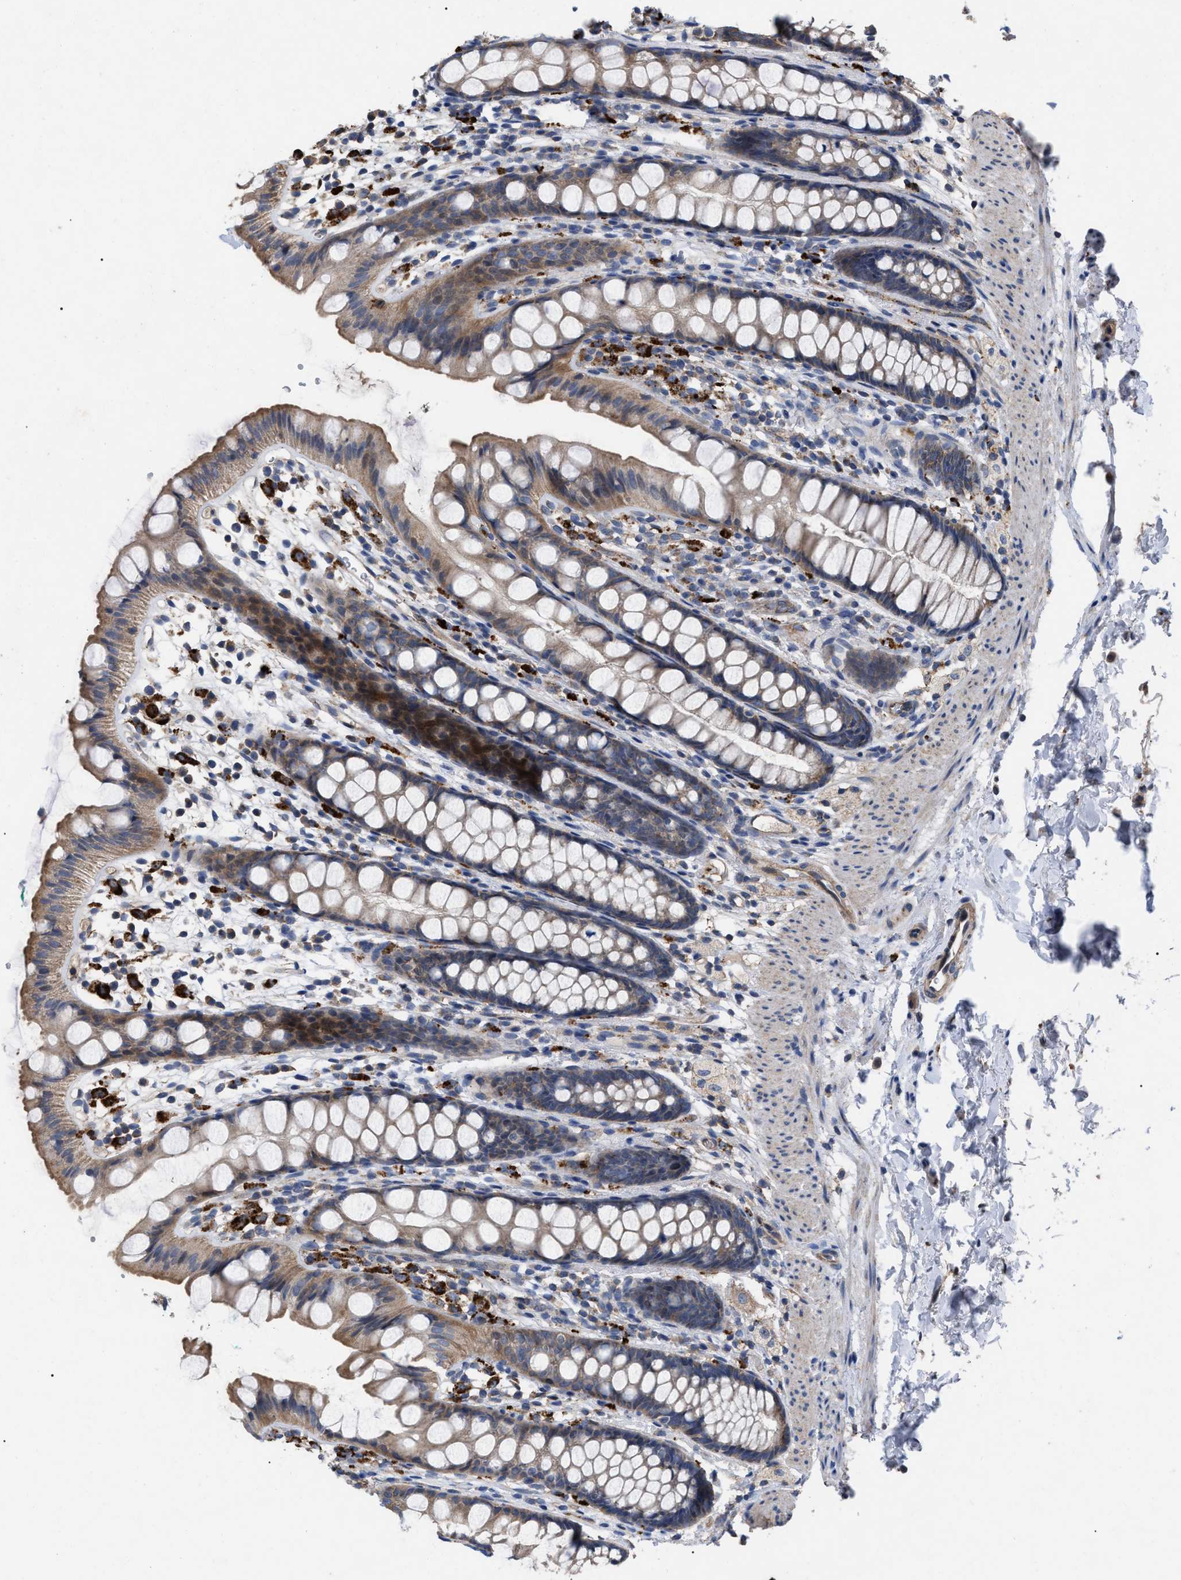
{"staining": {"intensity": "moderate", "quantity": ">75%", "location": "cytoplasmic/membranous"}, "tissue": "rectum", "cell_type": "Glandular cells", "image_type": "normal", "snomed": [{"axis": "morphology", "description": "Normal tissue, NOS"}, {"axis": "topography", "description": "Rectum"}], "caption": "A high-resolution histopathology image shows IHC staining of unremarkable rectum, which exhibits moderate cytoplasmic/membranous staining in about >75% of glandular cells. The protein of interest is shown in brown color, while the nuclei are stained blue.", "gene": "FAM171A2", "patient": {"sex": "female", "age": 65}}